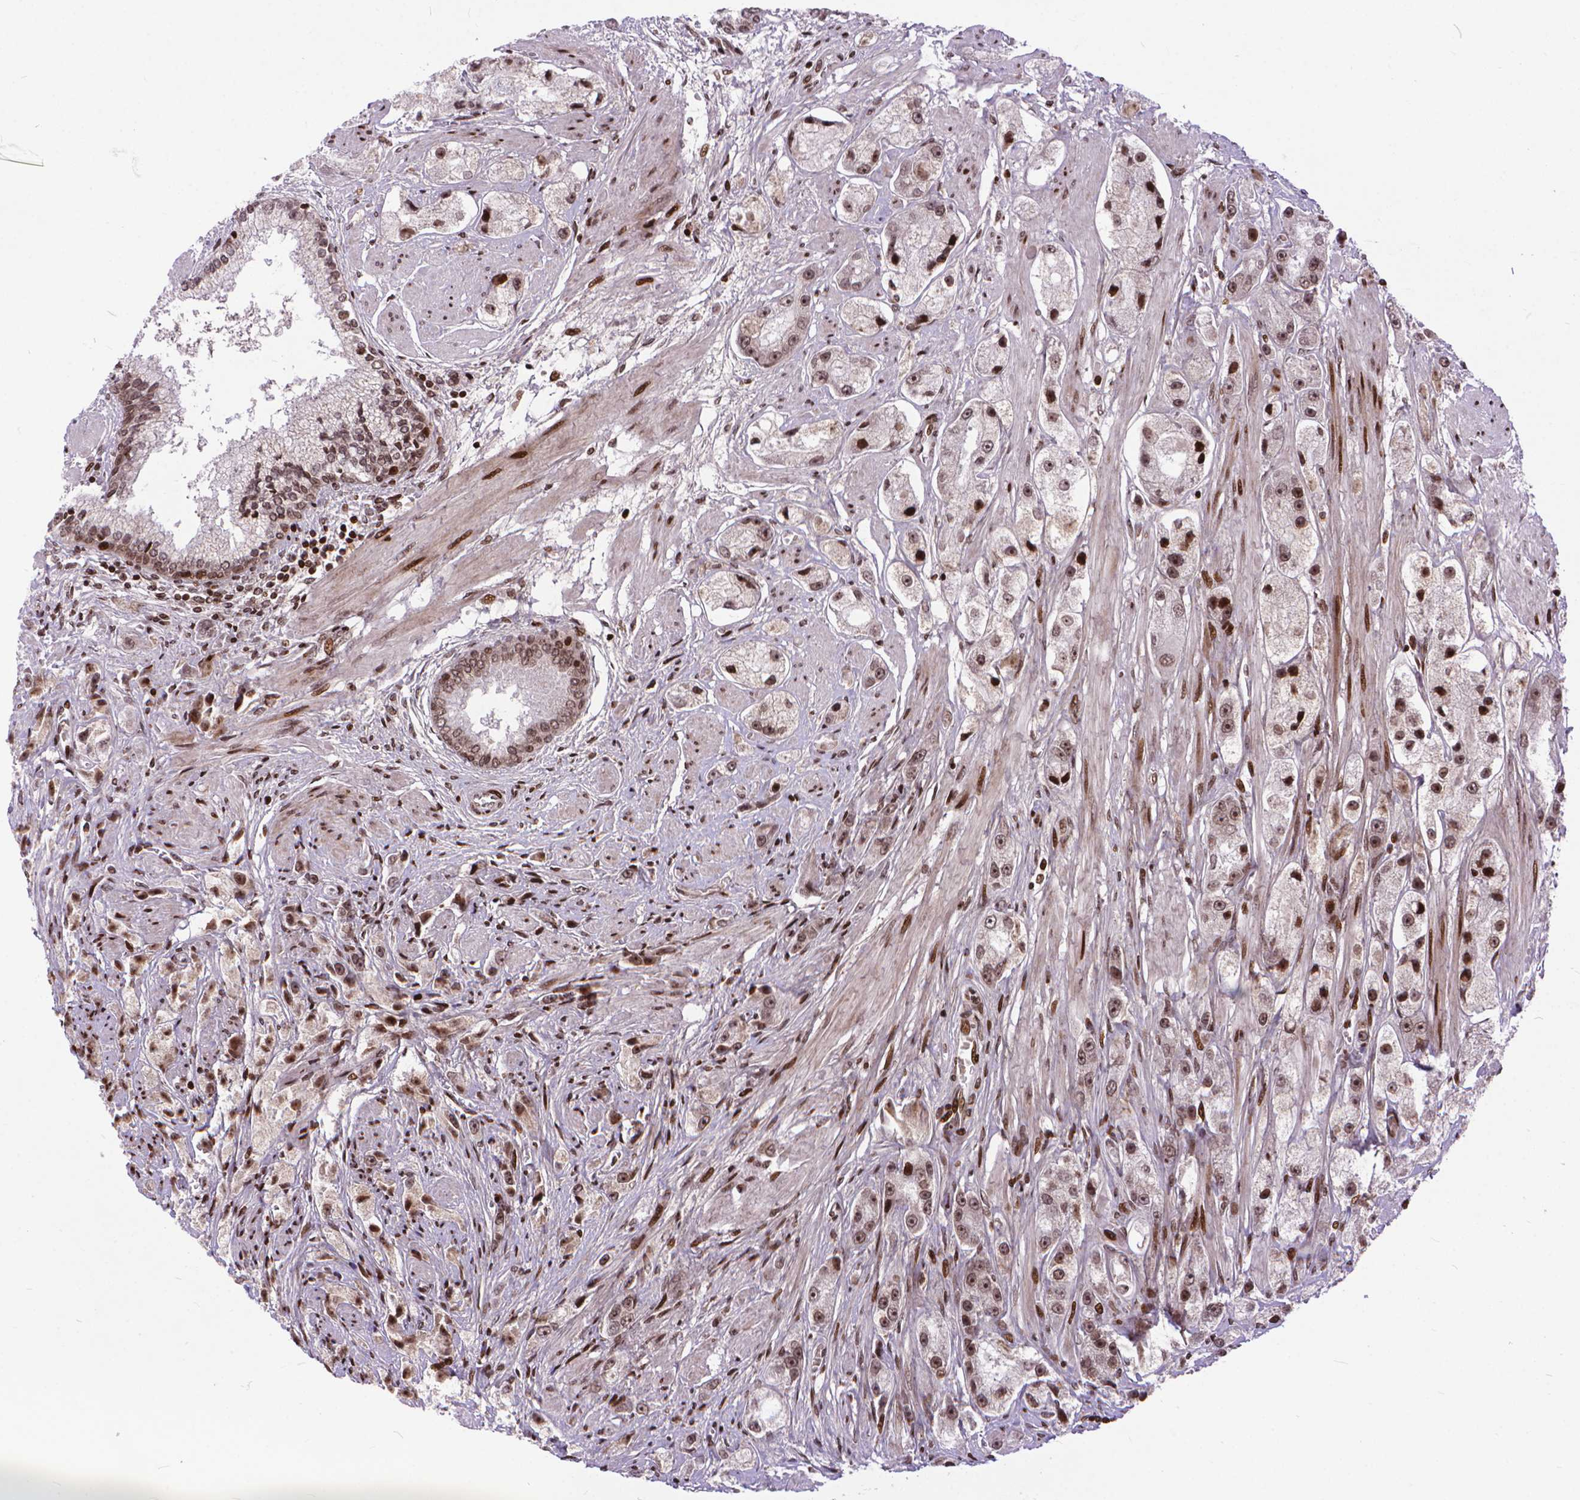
{"staining": {"intensity": "moderate", "quantity": ">75%", "location": "nuclear"}, "tissue": "prostate cancer", "cell_type": "Tumor cells", "image_type": "cancer", "snomed": [{"axis": "morphology", "description": "Adenocarcinoma, High grade"}, {"axis": "topography", "description": "Prostate"}], "caption": "There is medium levels of moderate nuclear expression in tumor cells of prostate cancer, as demonstrated by immunohistochemical staining (brown color).", "gene": "AMER1", "patient": {"sex": "male", "age": 67}}